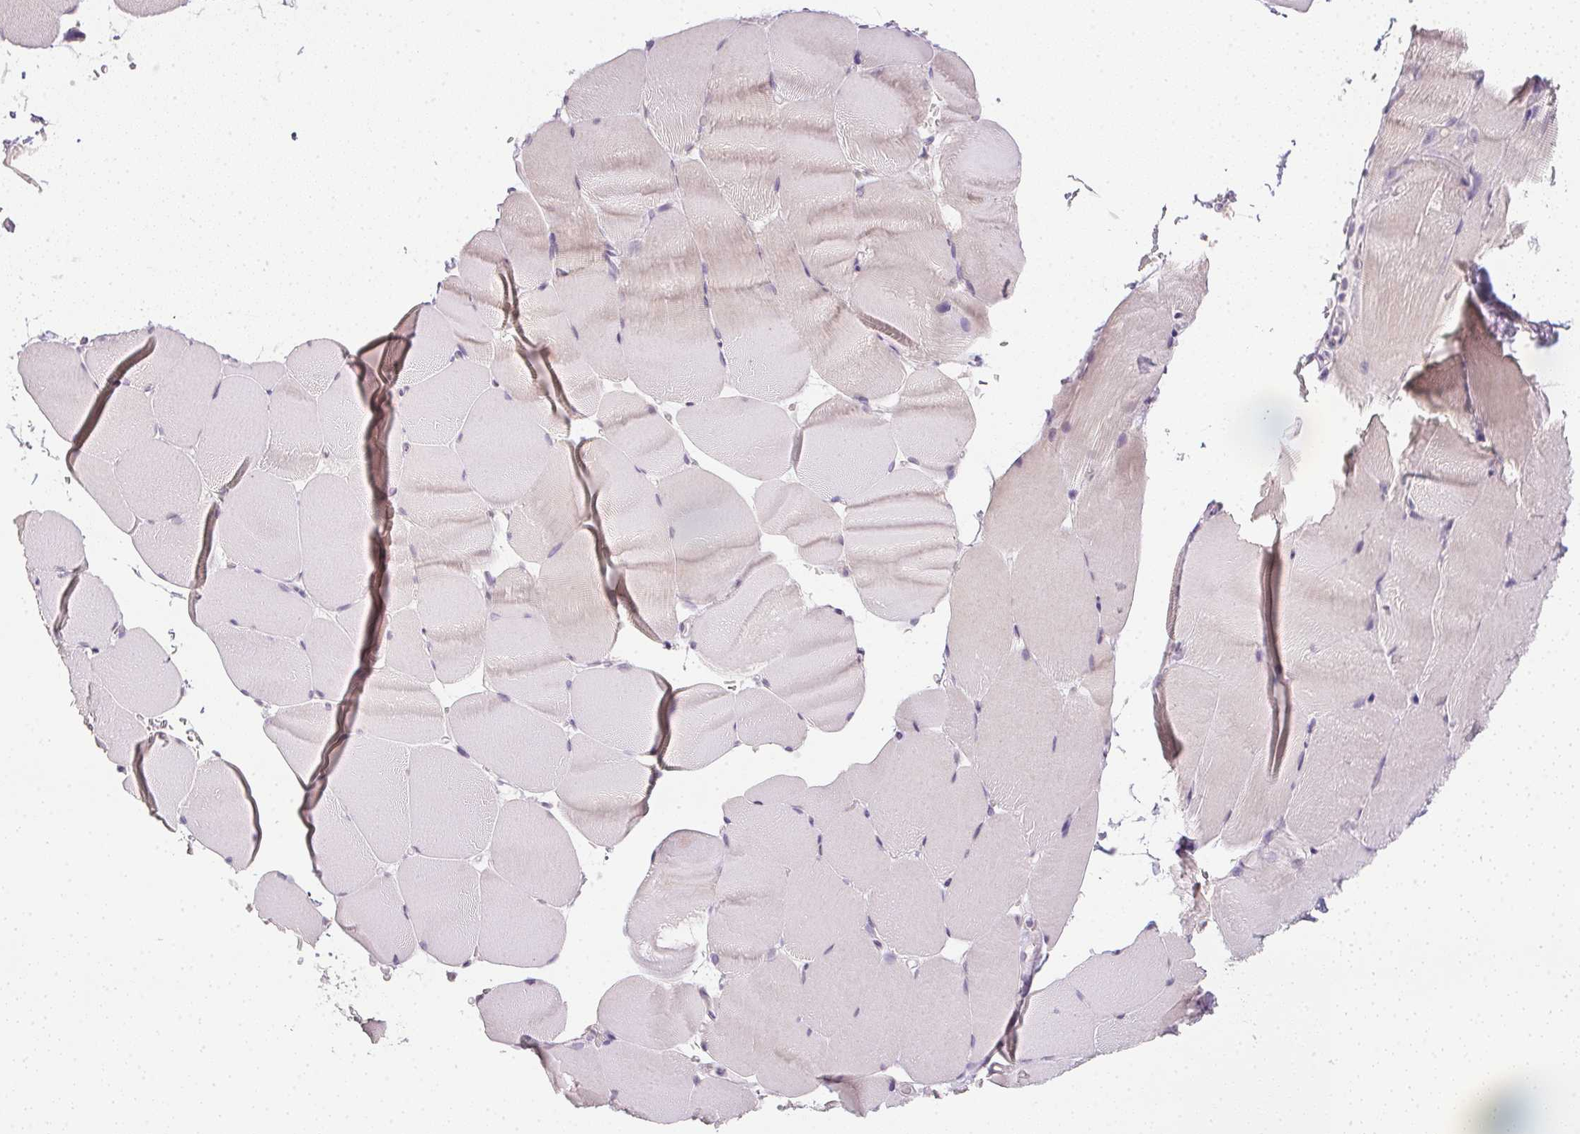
{"staining": {"intensity": "negative", "quantity": "none", "location": "none"}, "tissue": "skeletal muscle", "cell_type": "Myocytes", "image_type": "normal", "snomed": [{"axis": "morphology", "description": "Normal tissue, NOS"}, {"axis": "topography", "description": "Skeletal muscle"}], "caption": "Myocytes show no significant protein positivity in normal skeletal muscle. The staining was performed using DAB (3,3'-diaminobenzidine) to visualize the protein expression in brown, while the nuclei were stained in blue with hematoxylin (Magnification: 20x).", "gene": "PPY", "patient": {"sex": "female", "age": 37}}